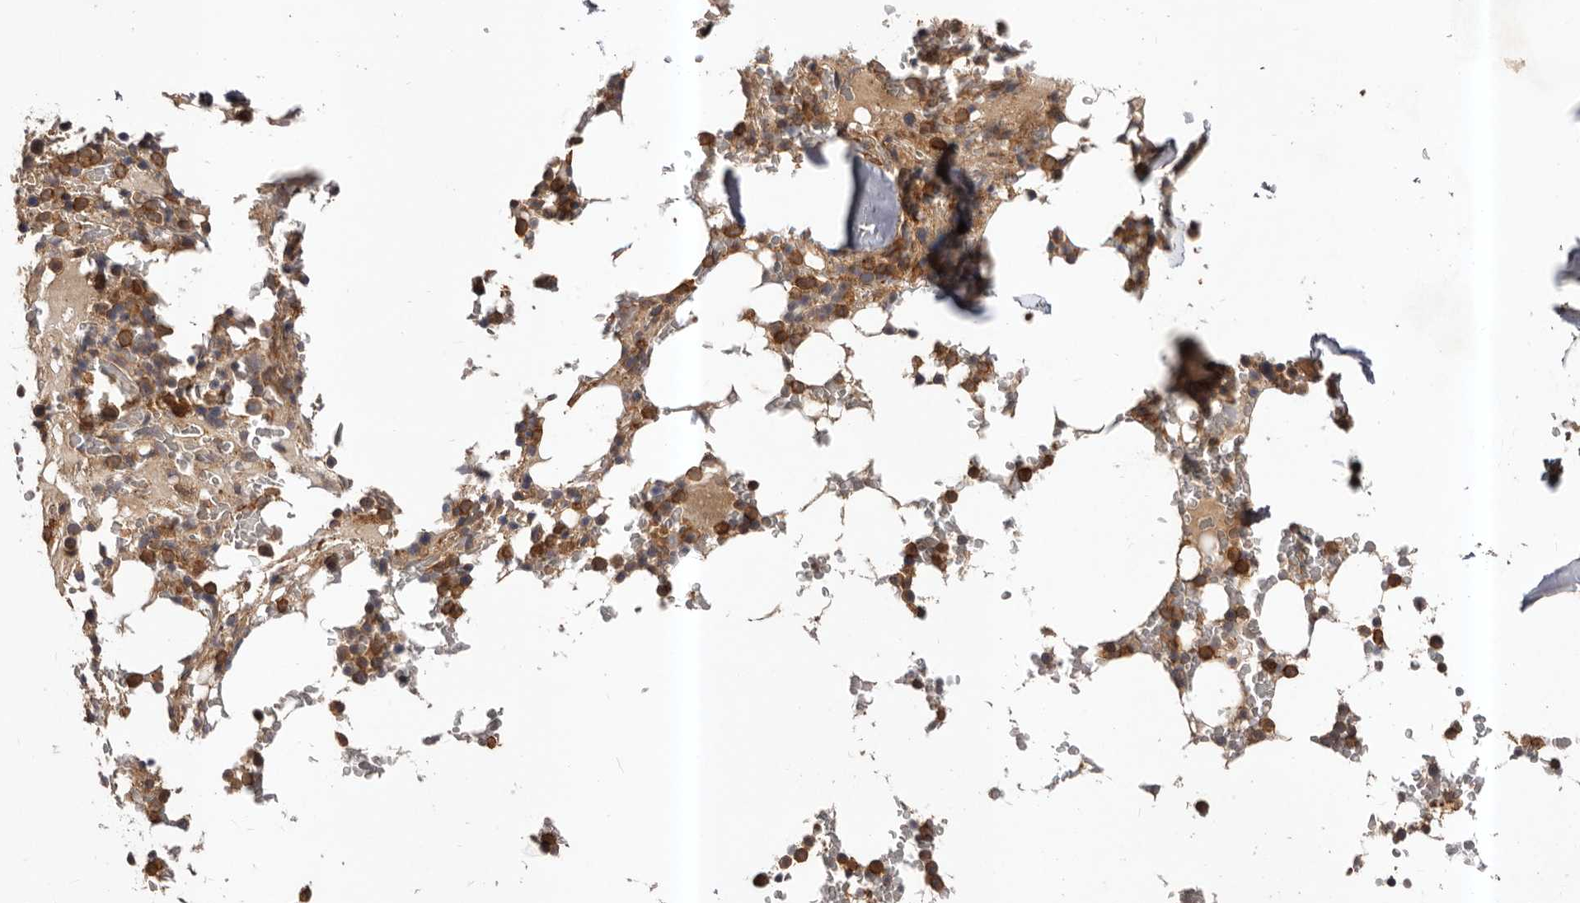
{"staining": {"intensity": "strong", "quantity": "25%-75%", "location": "cytoplasmic/membranous"}, "tissue": "bone marrow", "cell_type": "Hematopoietic cells", "image_type": "normal", "snomed": [{"axis": "morphology", "description": "Normal tissue, NOS"}, {"axis": "topography", "description": "Bone marrow"}], "caption": "This is an image of immunohistochemistry (IHC) staining of benign bone marrow, which shows strong staining in the cytoplasmic/membranous of hematopoietic cells.", "gene": "GLIPR2", "patient": {"sex": "male", "age": 58}}